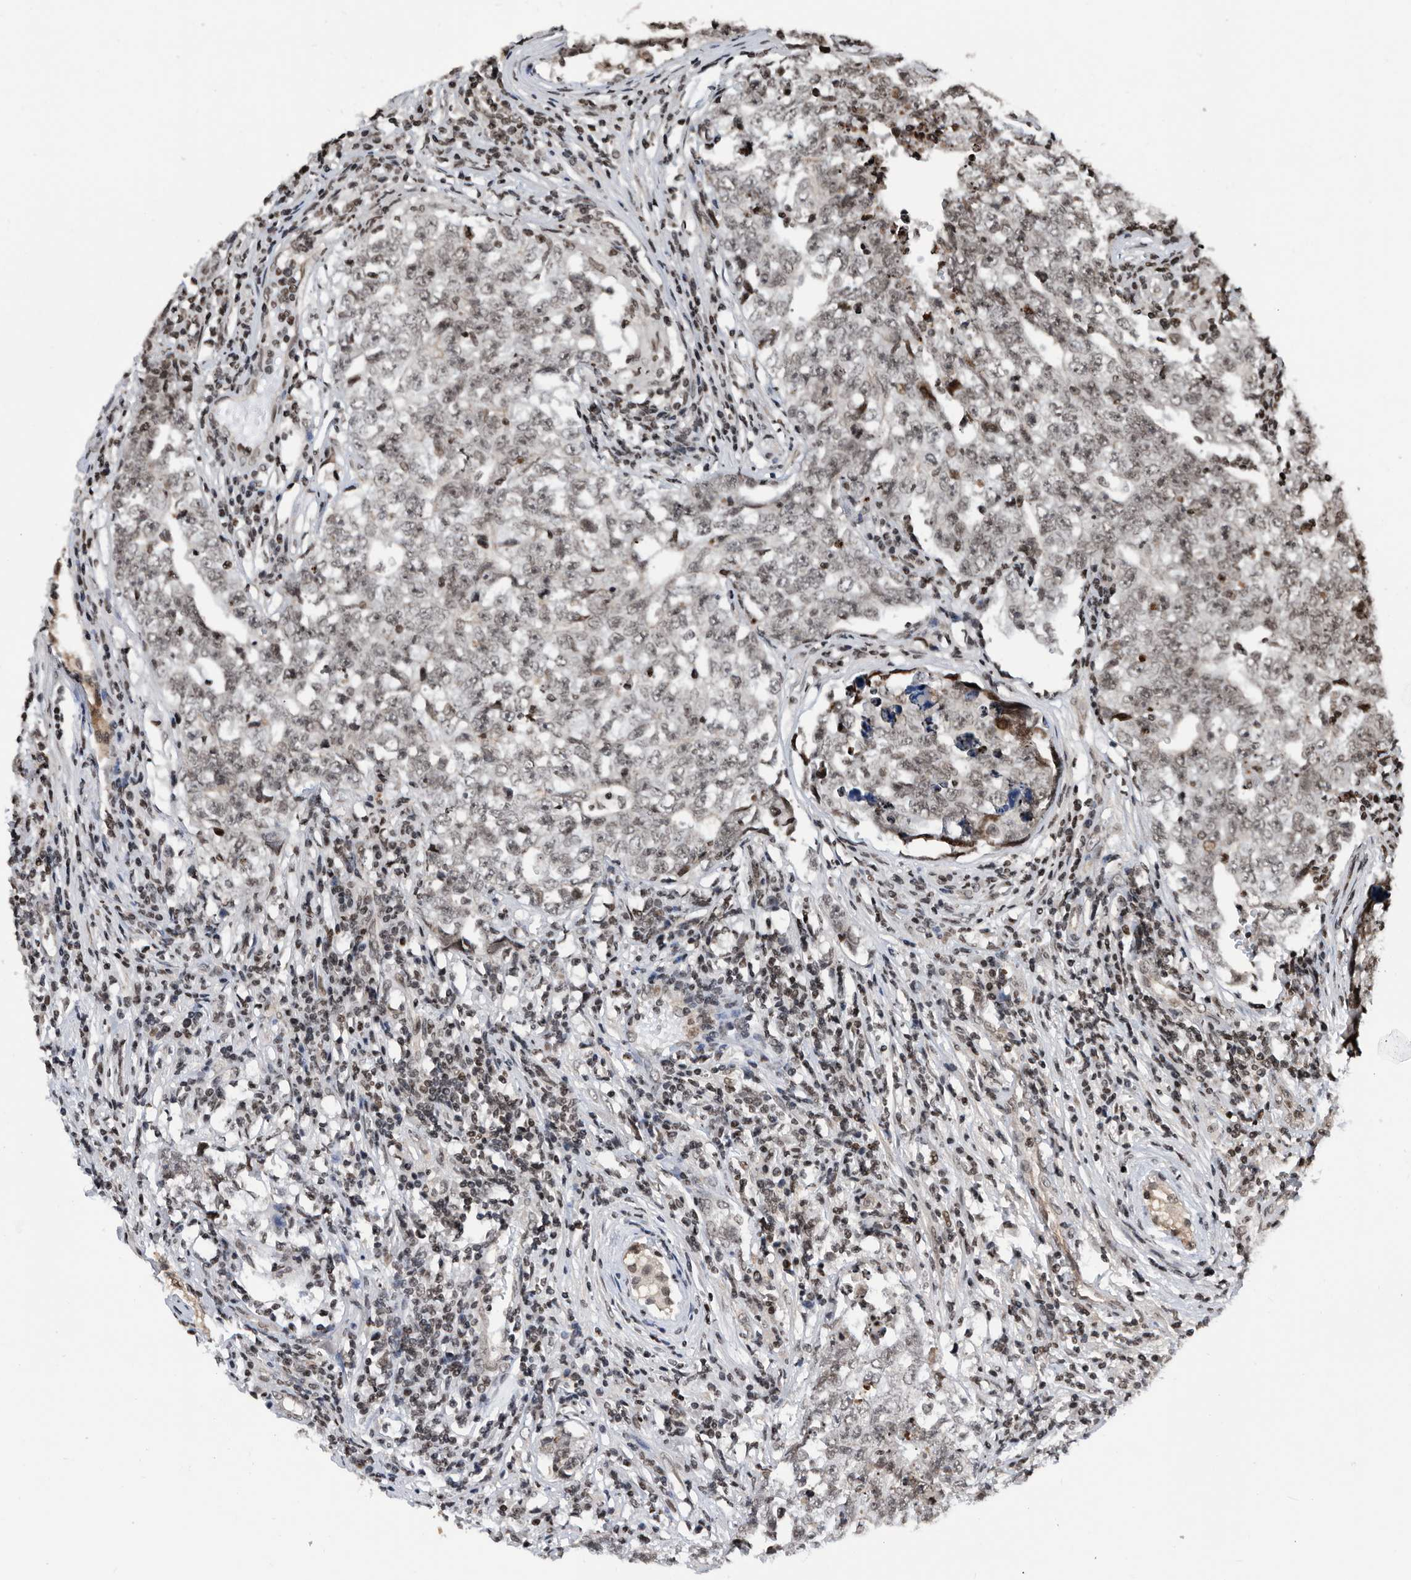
{"staining": {"intensity": "moderate", "quantity": "<25%", "location": "nuclear"}, "tissue": "testis cancer", "cell_type": "Tumor cells", "image_type": "cancer", "snomed": [{"axis": "morphology", "description": "Carcinoma, Embryonal, NOS"}, {"axis": "topography", "description": "Testis"}], "caption": "Brown immunohistochemical staining in human testis embryonal carcinoma displays moderate nuclear positivity in about <25% of tumor cells. The staining was performed using DAB (3,3'-diaminobenzidine), with brown indicating positive protein expression. Nuclei are stained blue with hematoxylin.", "gene": "SNRNP48", "patient": {"sex": "male", "age": 26}}